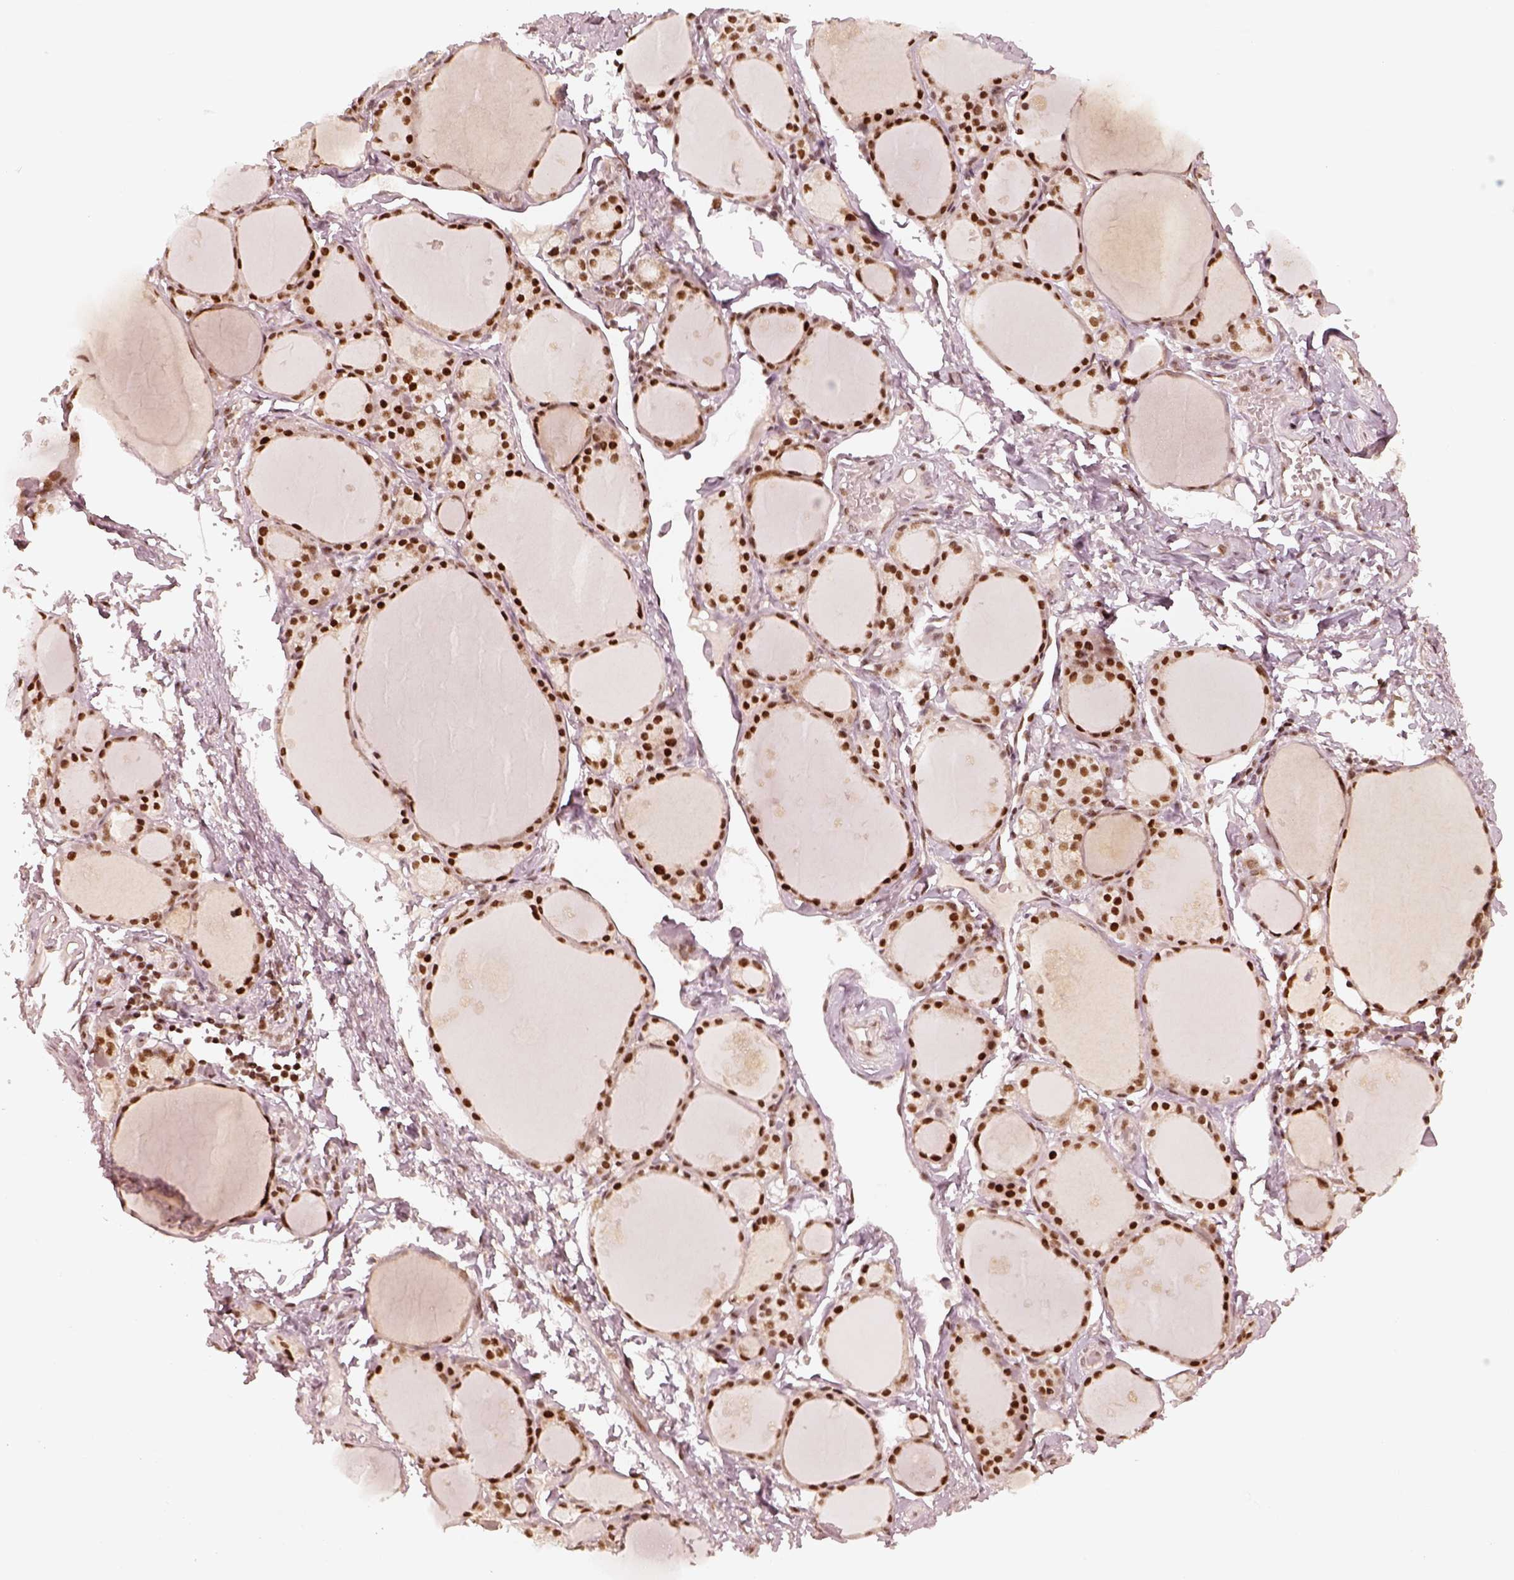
{"staining": {"intensity": "strong", "quantity": ">75%", "location": "nuclear"}, "tissue": "thyroid gland", "cell_type": "Glandular cells", "image_type": "normal", "snomed": [{"axis": "morphology", "description": "Normal tissue, NOS"}, {"axis": "topography", "description": "Thyroid gland"}], "caption": "Protein analysis of benign thyroid gland demonstrates strong nuclear positivity in approximately >75% of glandular cells. The staining was performed using DAB (3,3'-diaminobenzidine) to visualize the protein expression in brown, while the nuclei were stained in blue with hematoxylin (Magnification: 20x).", "gene": "GMEB2", "patient": {"sex": "male", "age": 68}}